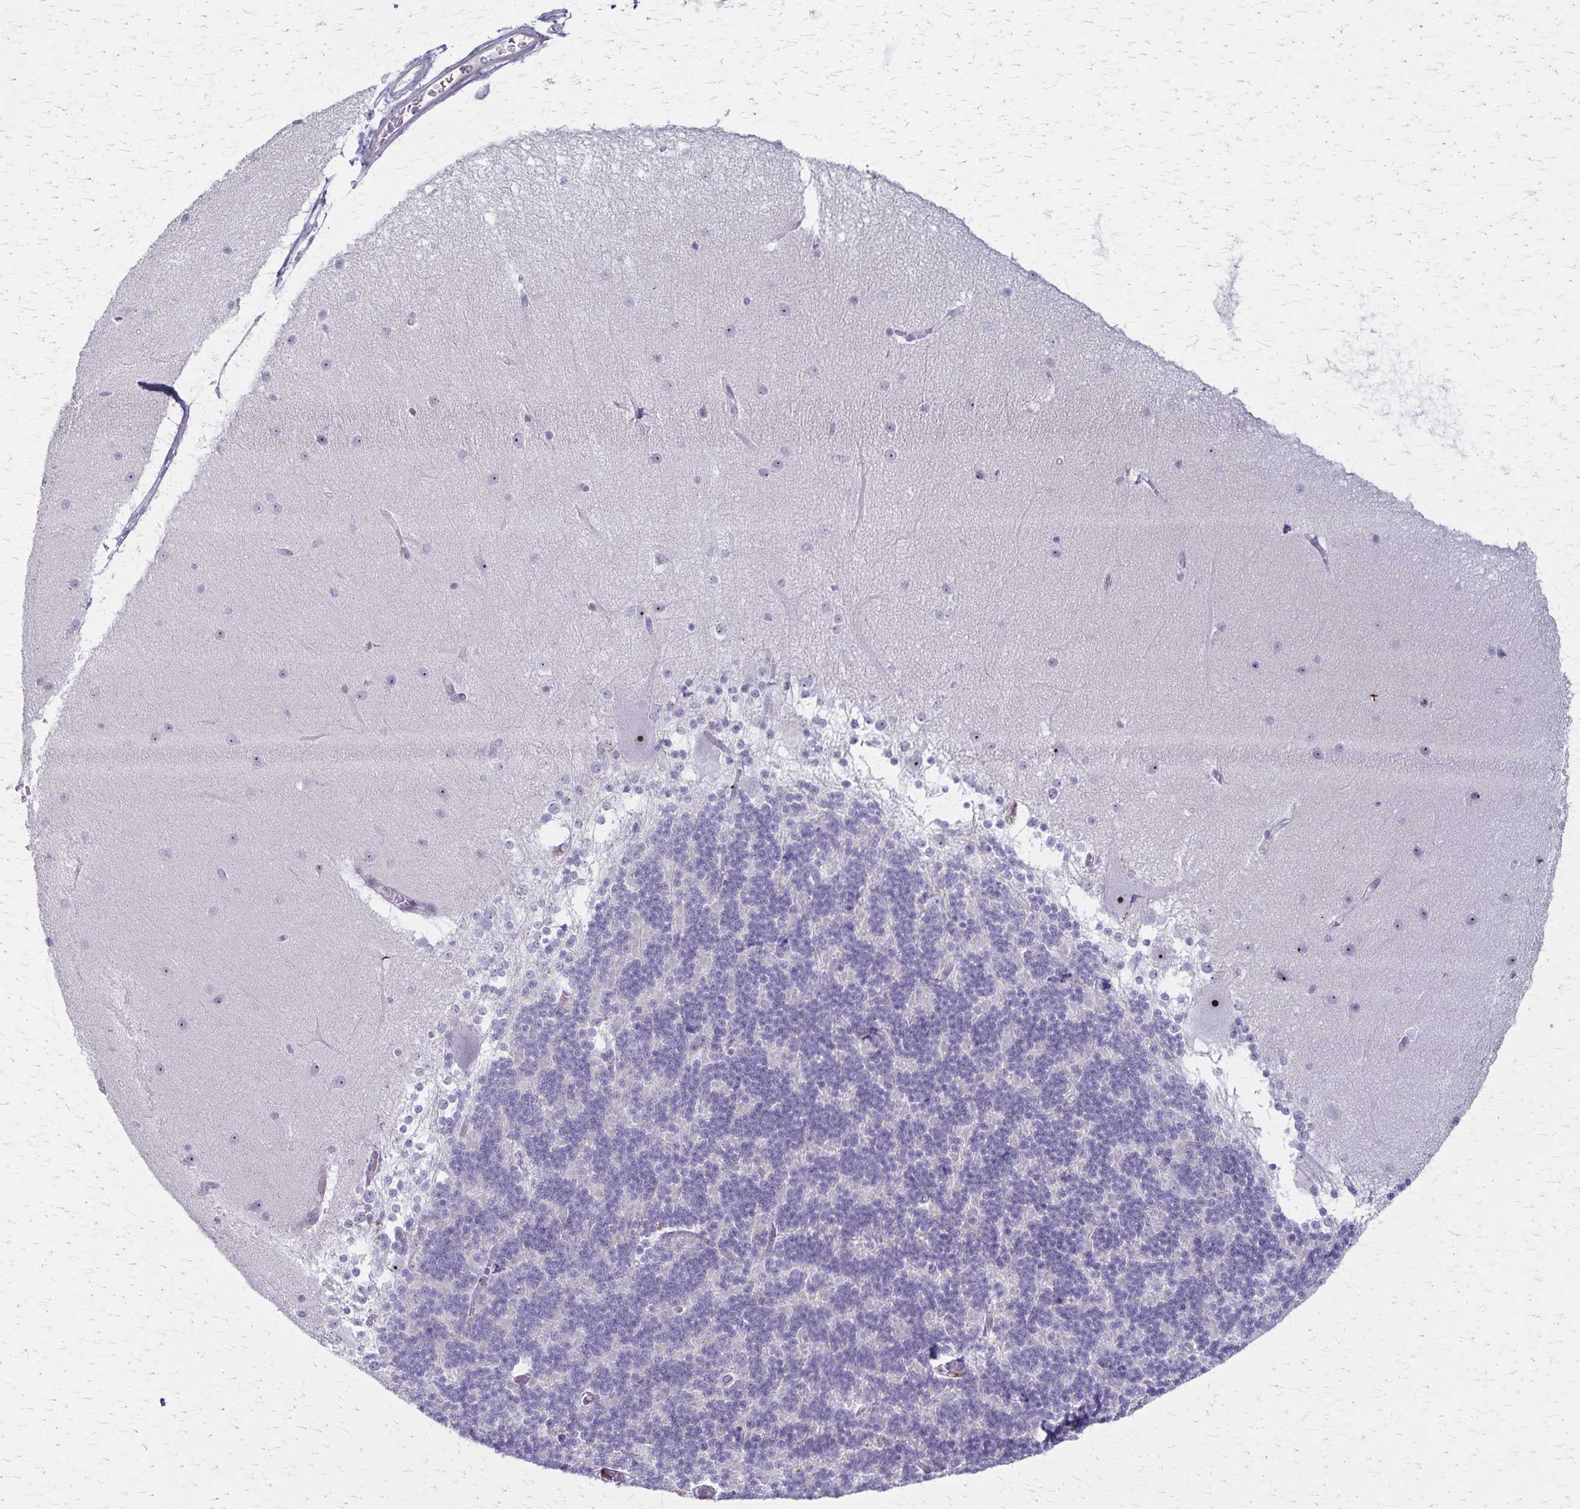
{"staining": {"intensity": "negative", "quantity": "none", "location": "none"}, "tissue": "cerebellum", "cell_type": "Cells in granular layer", "image_type": "normal", "snomed": [{"axis": "morphology", "description": "Normal tissue, NOS"}, {"axis": "topography", "description": "Cerebellum"}], "caption": "Immunohistochemistry (IHC) photomicrograph of normal cerebellum: human cerebellum stained with DAB (3,3'-diaminobenzidine) reveals no significant protein expression in cells in granular layer.", "gene": "DLK2", "patient": {"sex": "female", "age": 54}}